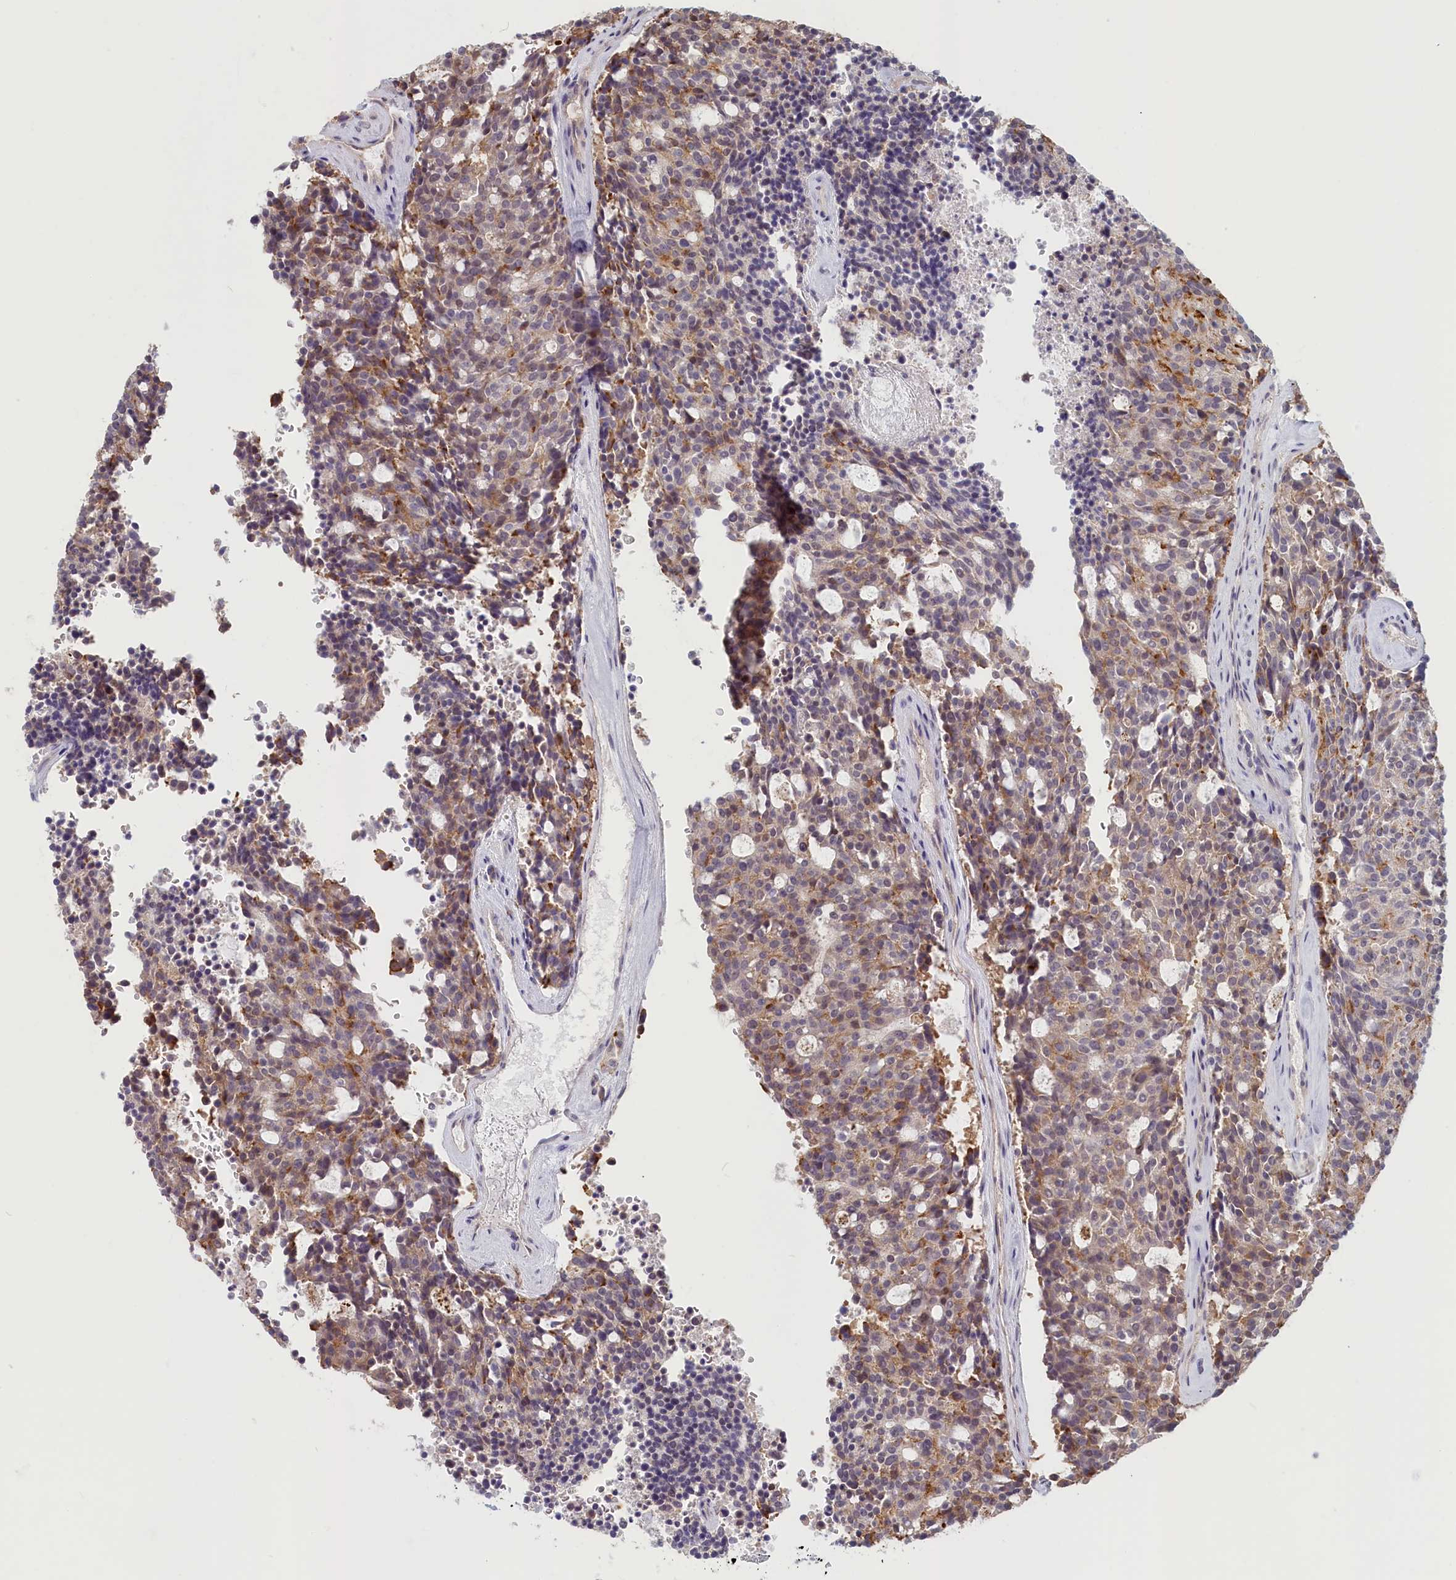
{"staining": {"intensity": "moderate", "quantity": "<25%", "location": "cytoplasmic/membranous"}, "tissue": "carcinoid", "cell_type": "Tumor cells", "image_type": "cancer", "snomed": [{"axis": "morphology", "description": "Carcinoid, malignant, NOS"}, {"axis": "topography", "description": "Pancreas"}], "caption": "A high-resolution micrograph shows immunohistochemistry (IHC) staining of carcinoid, which reveals moderate cytoplasmic/membranous staining in about <25% of tumor cells.", "gene": "C19orf44", "patient": {"sex": "female", "age": 54}}